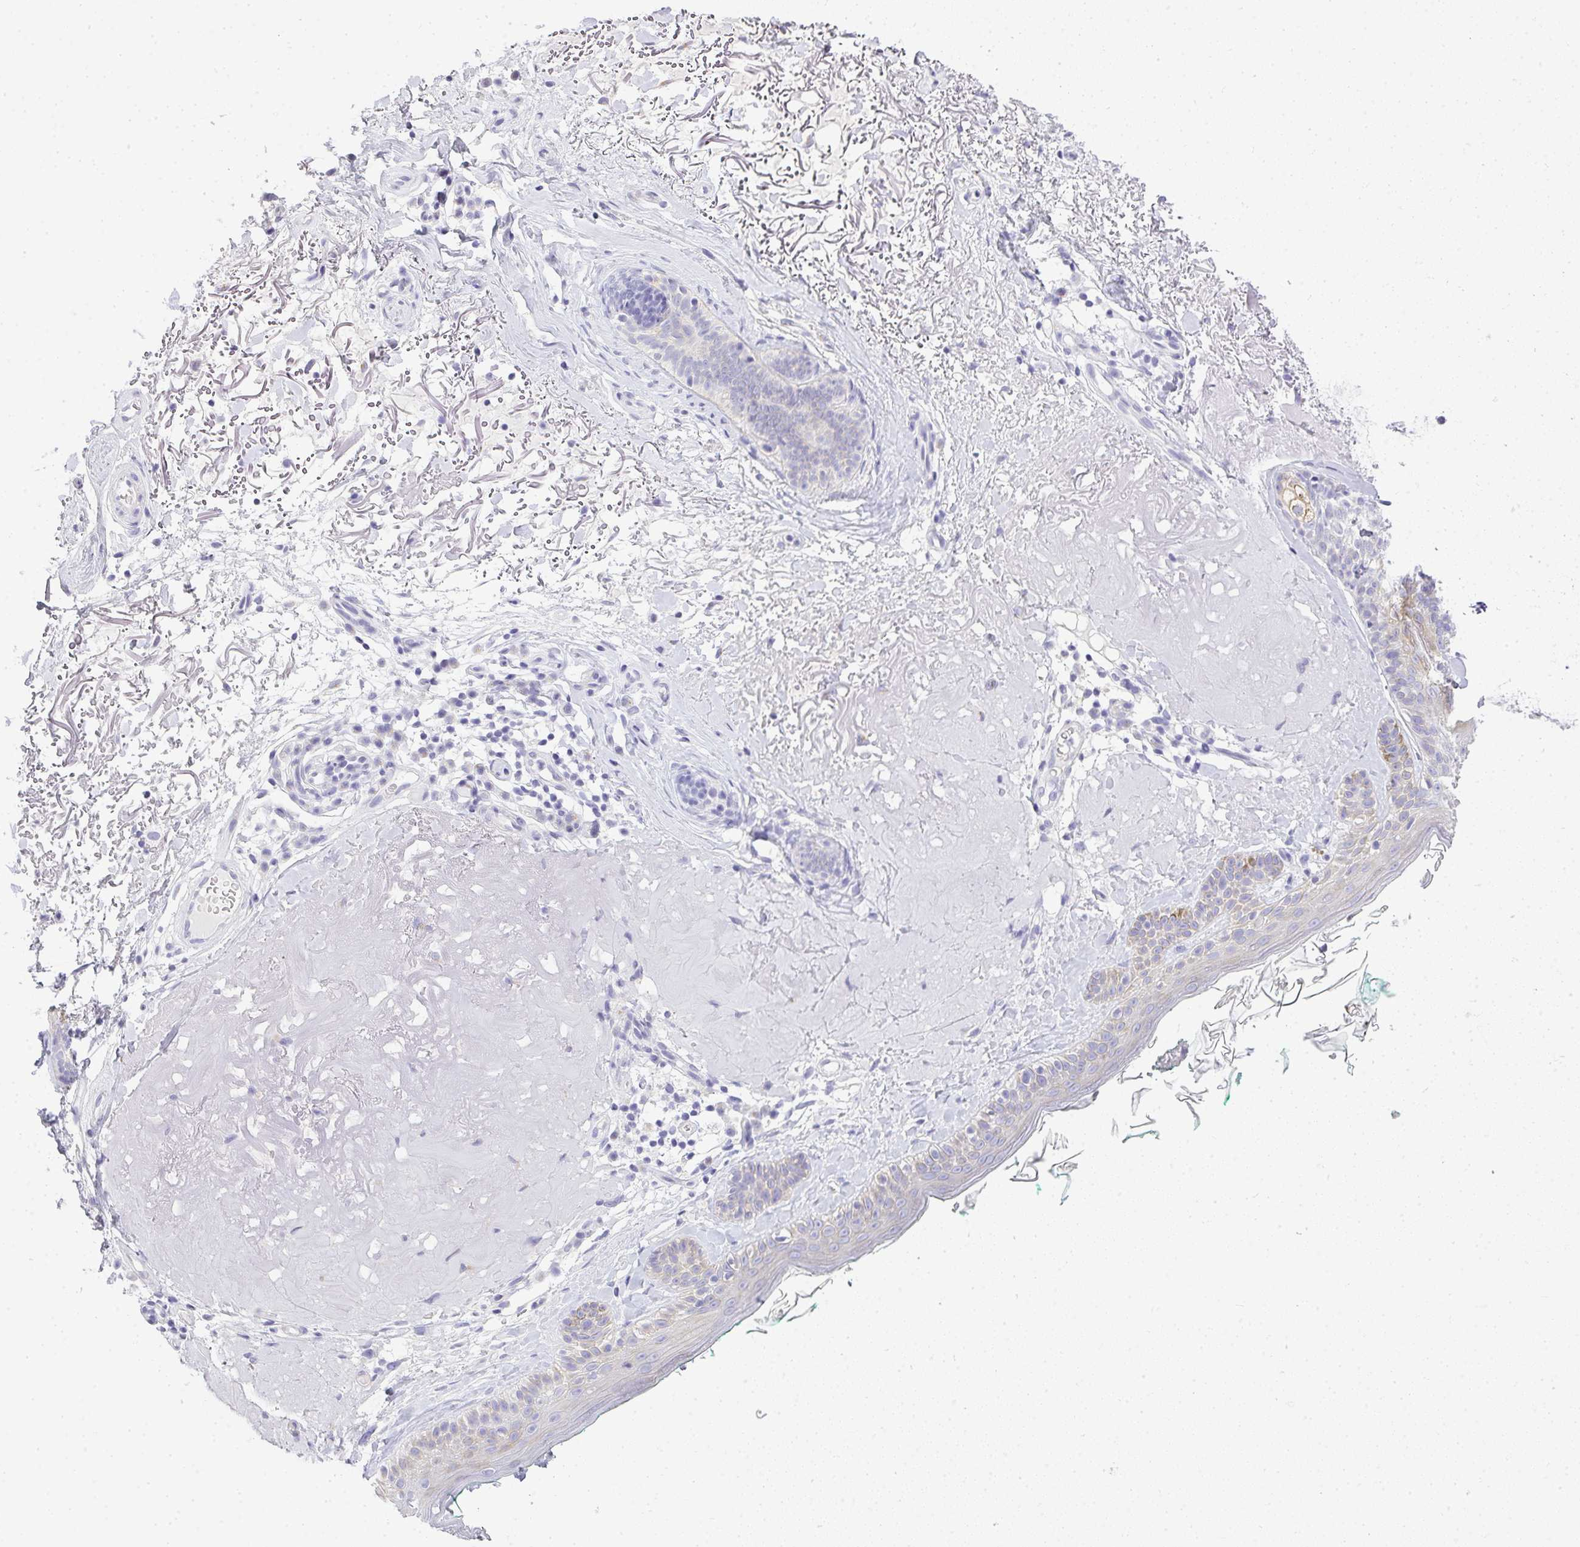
{"staining": {"intensity": "negative", "quantity": "none", "location": "none"}, "tissue": "skin", "cell_type": "Fibroblasts", "image_type": "normal", "snomed": [{"axis": "morphology", "description": "Normal tissue, NOS"}, {"axis": "topography", "description": "Skin"}], "caption": "Immunohistochemical staining of benign skin shows no significant expression in fibroblasts. (Stains: DAB (3,3'-diaminobenzidine) immunohistochemistry (IHC) with hematoxylin counter stain, Microscopy: brightfield microscopy at high magnification).", "gene": "PLPPR3", "patient": {"sex": "male", "age": 73}}